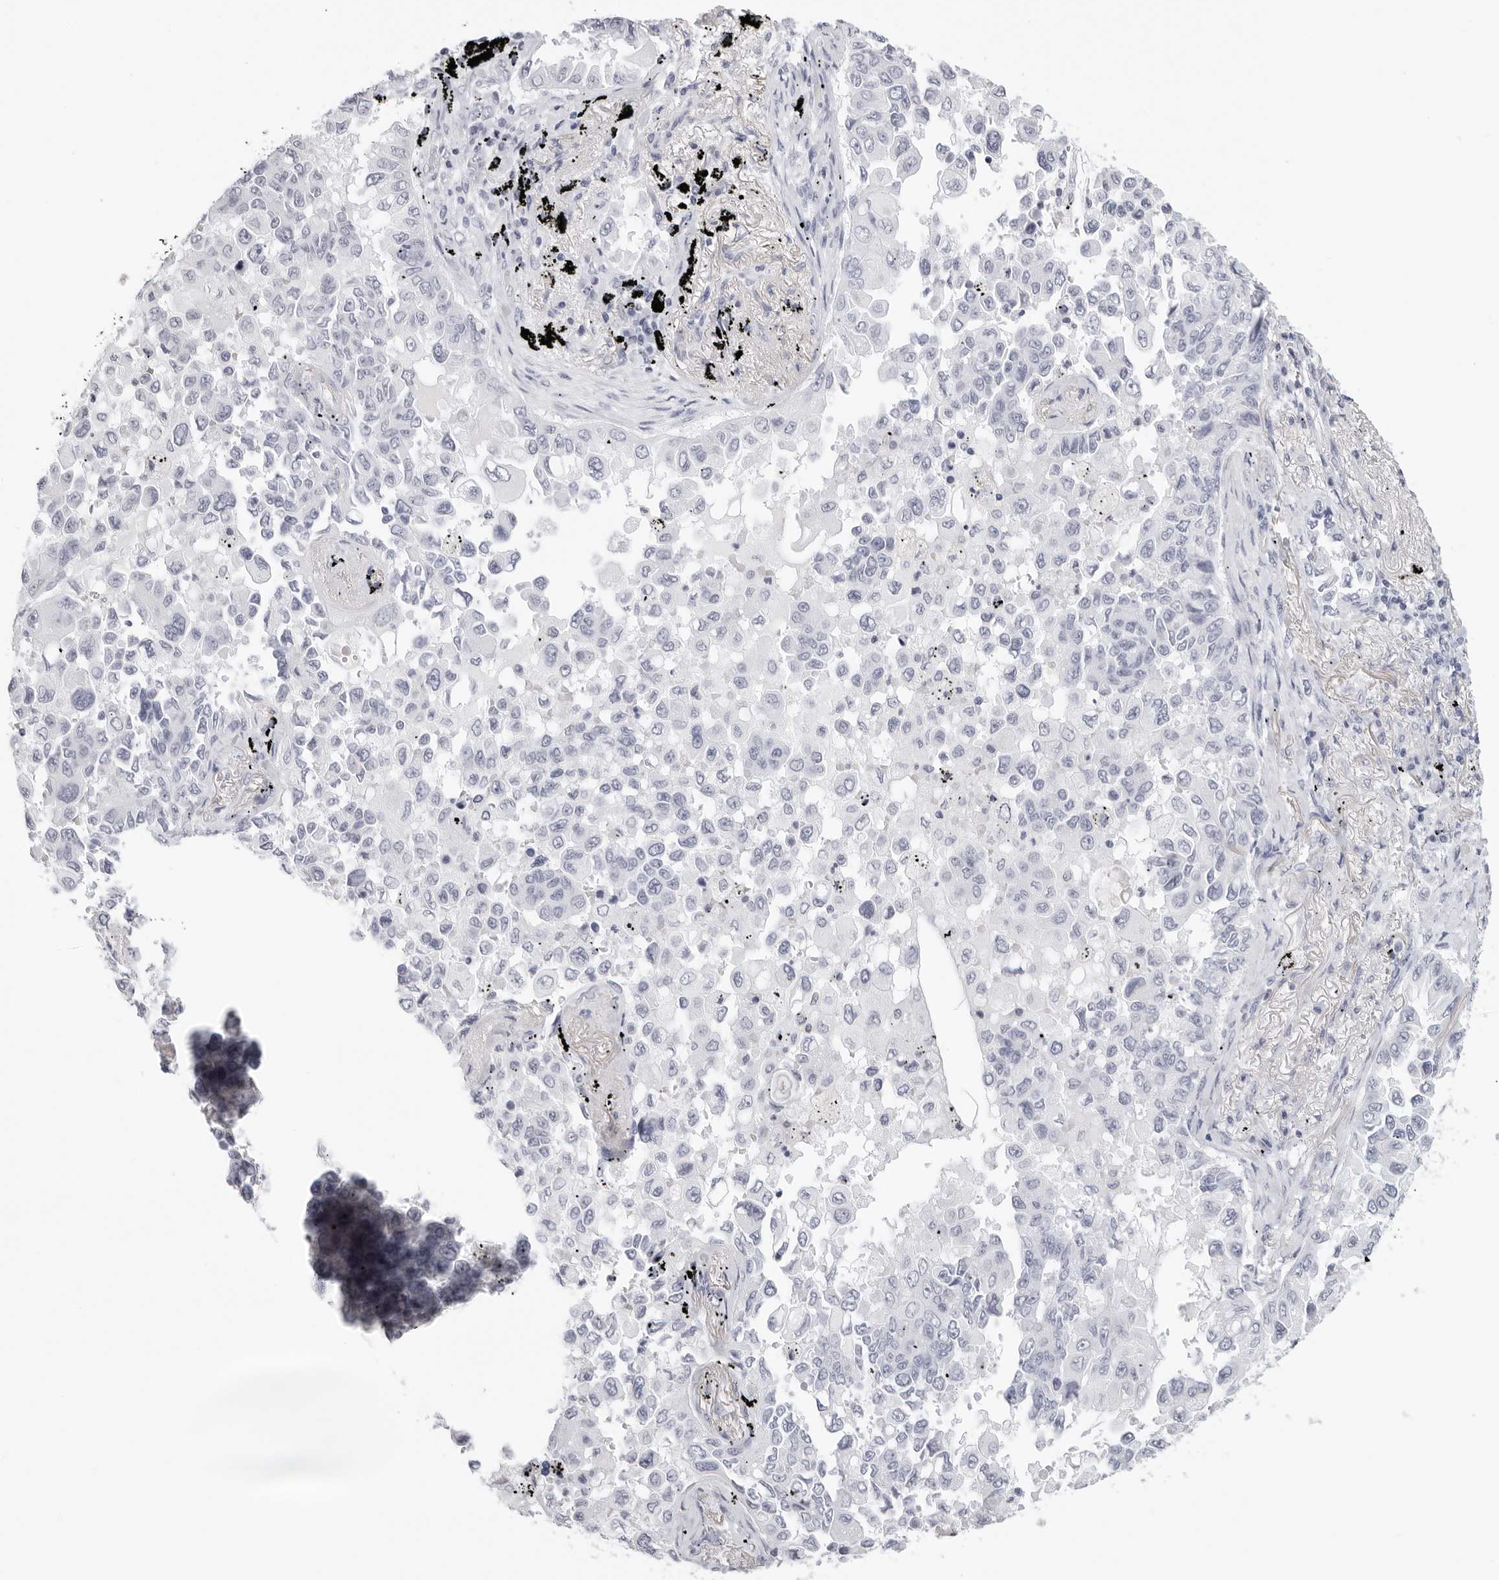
{"staining": {"intensity": "negative", "quantity": "none", "location": "none"}, "tissue": "lung cancer", "cell_type": "Tumor cells", "image_type": "cancer", "snomed": [{"axis": "morphology", "description": "Adenocarcinoma, NOS"}, {"axis": "topography", "description": "Lung"}], "caption": "DAB (3,3'-diaminobenzidine) immunohistochemical staining of human lung cancer (adenocarcinoma) displays no significant positivity in tumor cells.", "gene": "AGMAT", "patient": {"sex": "female", "age": 67}}